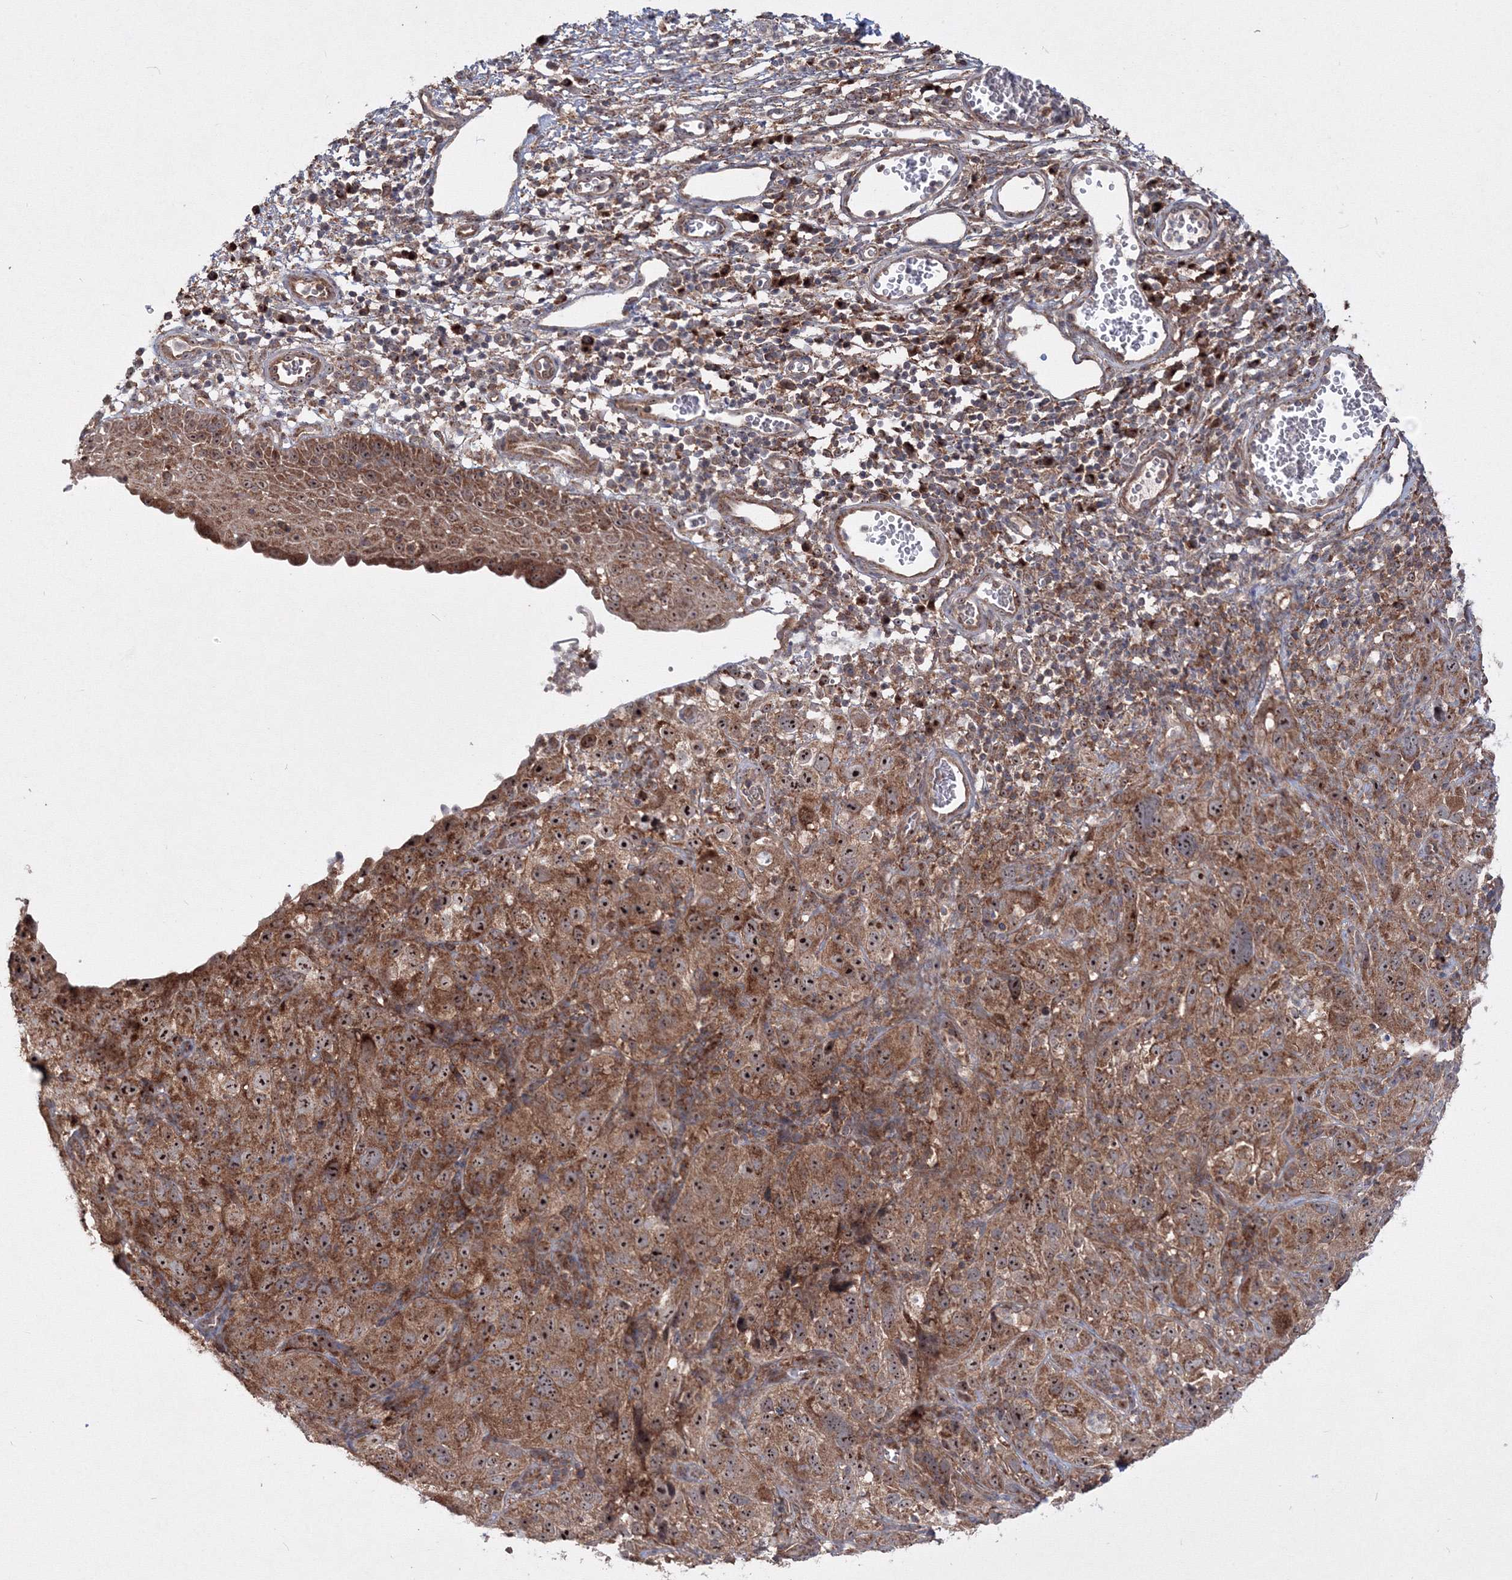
{"staining": {"intensity": "strong", "quantity": ">75%", "location": "cytoplasmic/membranous,nuclear"}, "tissue": "cervical cancer", "cell_type": "Tumor cells", "image_type": "cancer", "snomed": [{"axis": "morphology", "description": "Squamous cell carcinoma, NOS"}, {"axis": "topography", "description": "Cervix"}], "caption": "About >75% of tumor cells in human squamous cell carcinoma (cervical) show strong cytoplasmic/membranous and nuclear protein staining as visualized by brown immunohistochemical staining.", "gene": "PEX13", "patient": {"sex": "female", "age": 32}}